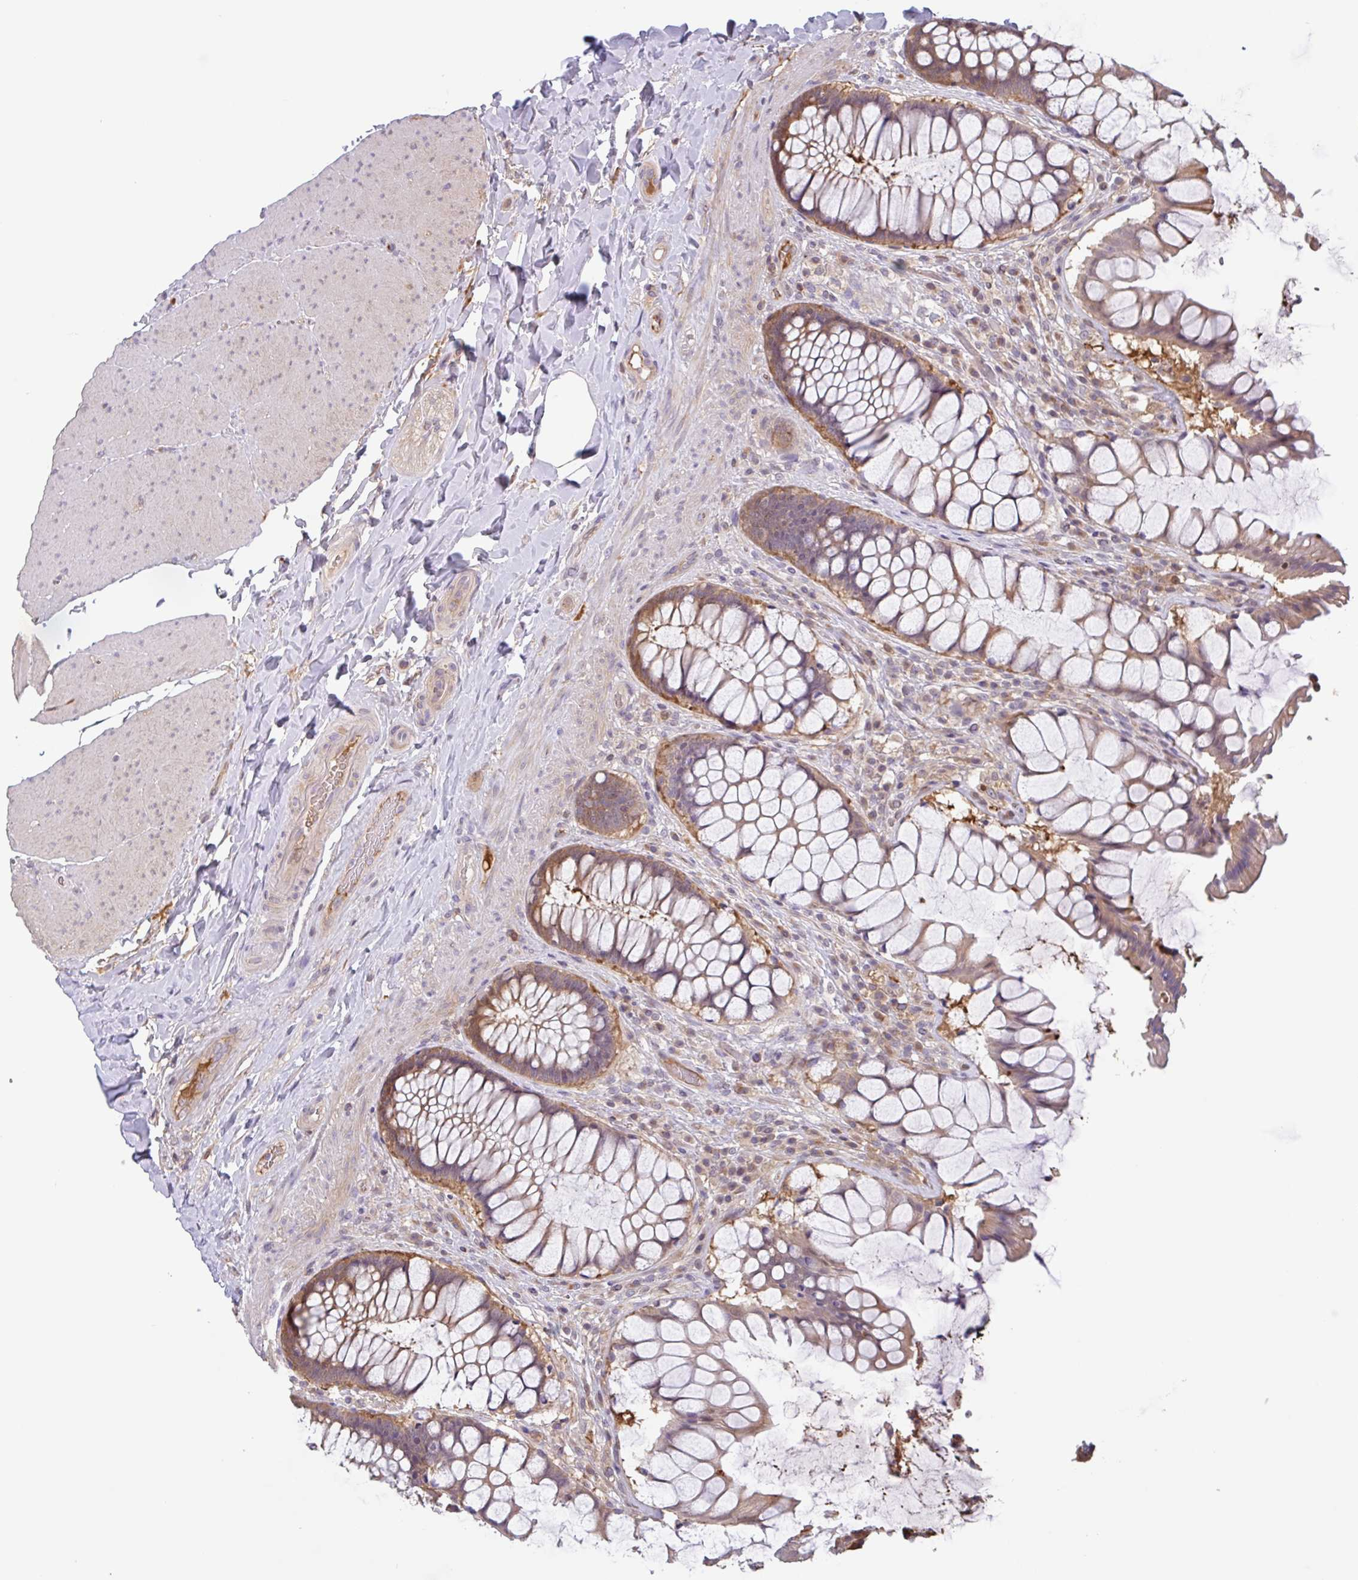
{"staining": {"intensity": "moderate", "quantity": ">75%", "location": "cytoplasmic/membranous"}, "tissue": "rectum", "cell_type": "Glandular cells", "image_type": "normal", "snomed": [{"axis": "morphology", "description": "Normal tissue, NOS"}, {"axis": "topography", "description": "Rectum"}], "caption": "Protein staining of benign rectum displays moderate cytoplasmic/membranous staining in about >75% of glandular cells.", "gene": "OTOP2", "patient": {"sex": "female", "age": 58}}